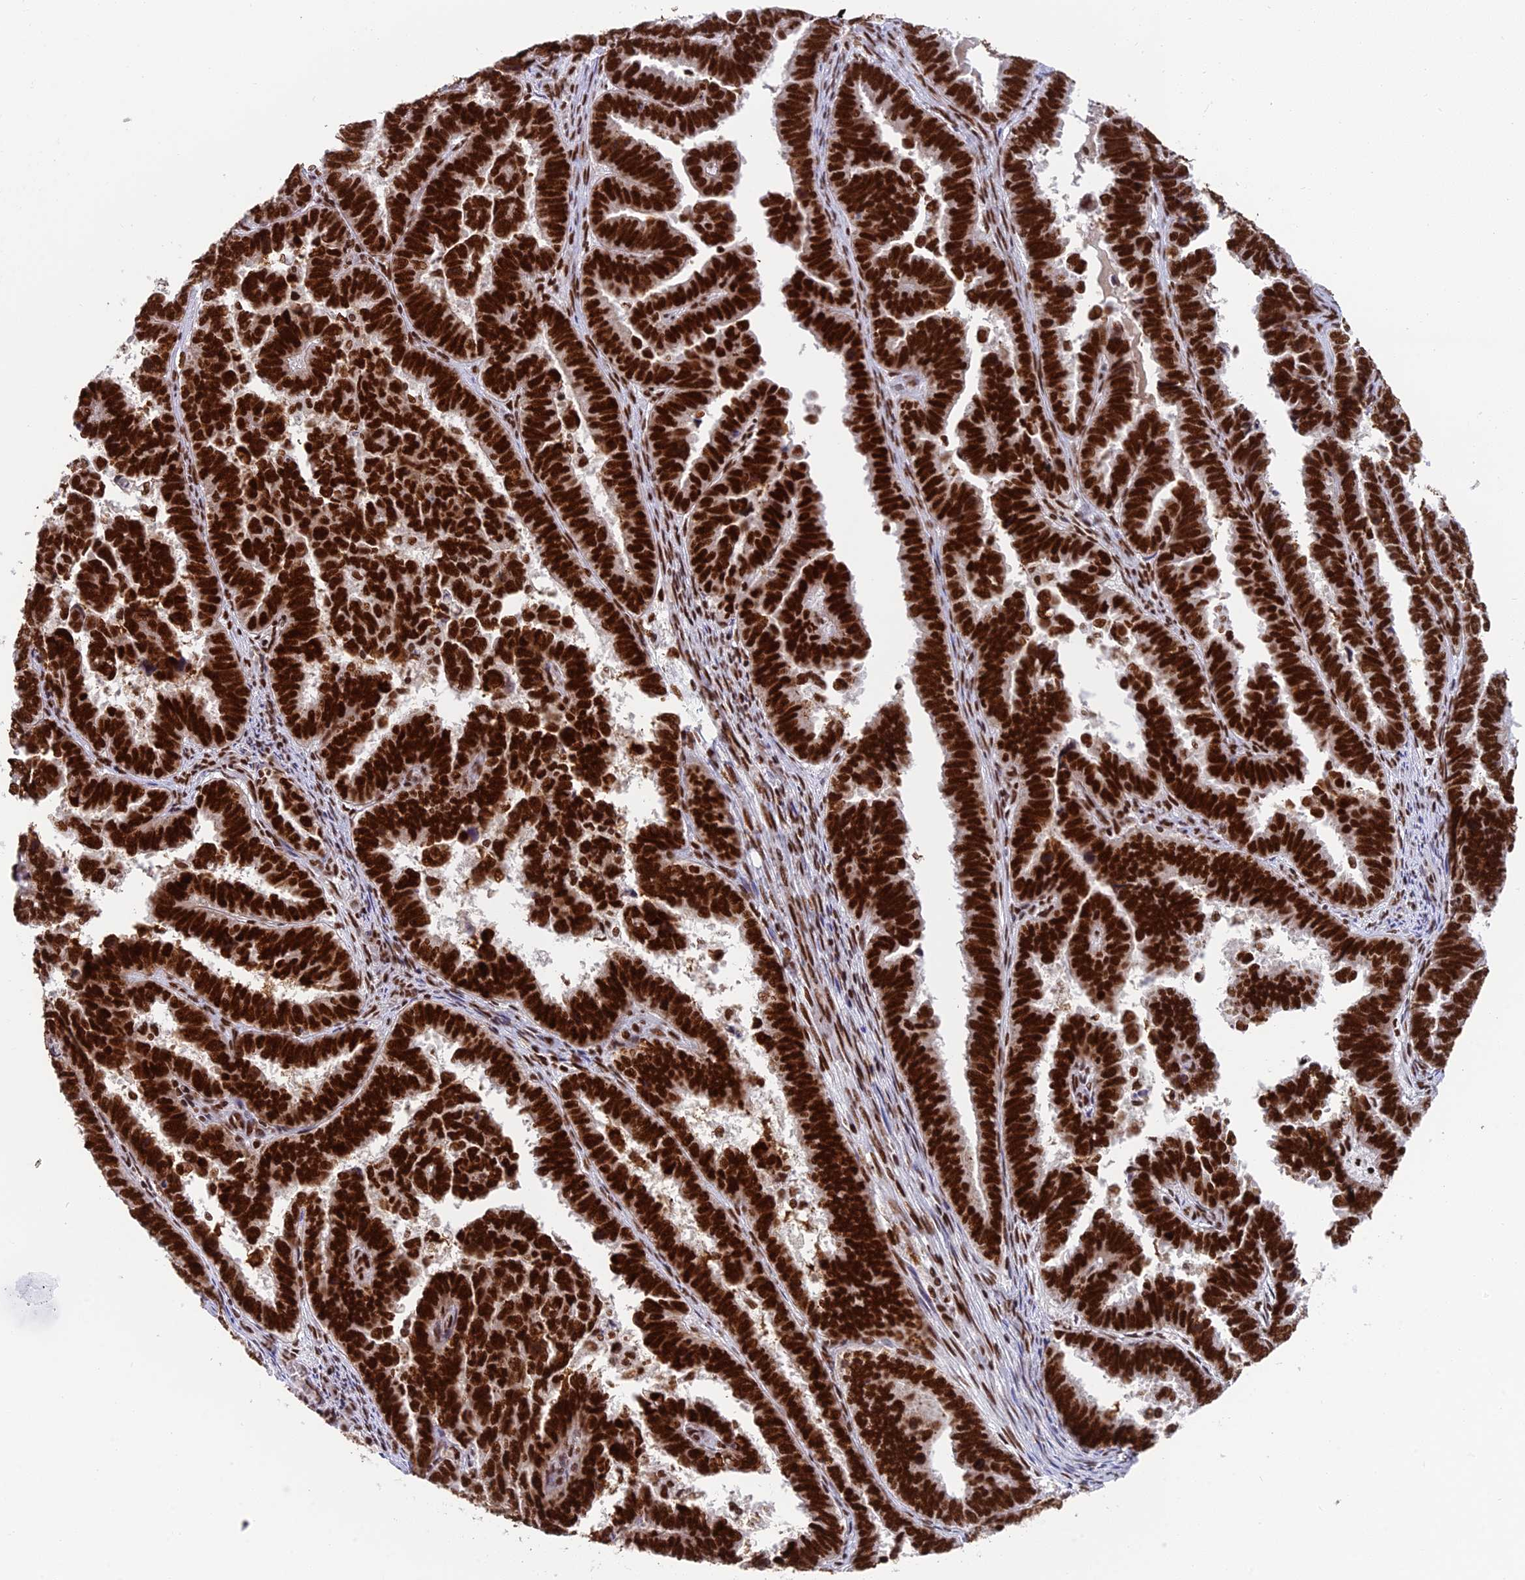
{"staining": {"intensity": "strong", "quantity": ">75%", "location": "nuclear"}, "tissue": "endometrial cancer", "cell_type": "Tumor cells", "image_type": "cancer", "snomed": [{"axis": "morphology", "description": "Adenocarcinoma, NOS"}, {"axis": "topography", "description": "Endometrium"}], "caption": "Protein staining displays strong nuclear expression in about >75% of tumor cells in endometrial cancer (adenocarcinoma).", "gene": "EEF1AKMT3", "patient": {"sex": "female", "age": 75}}